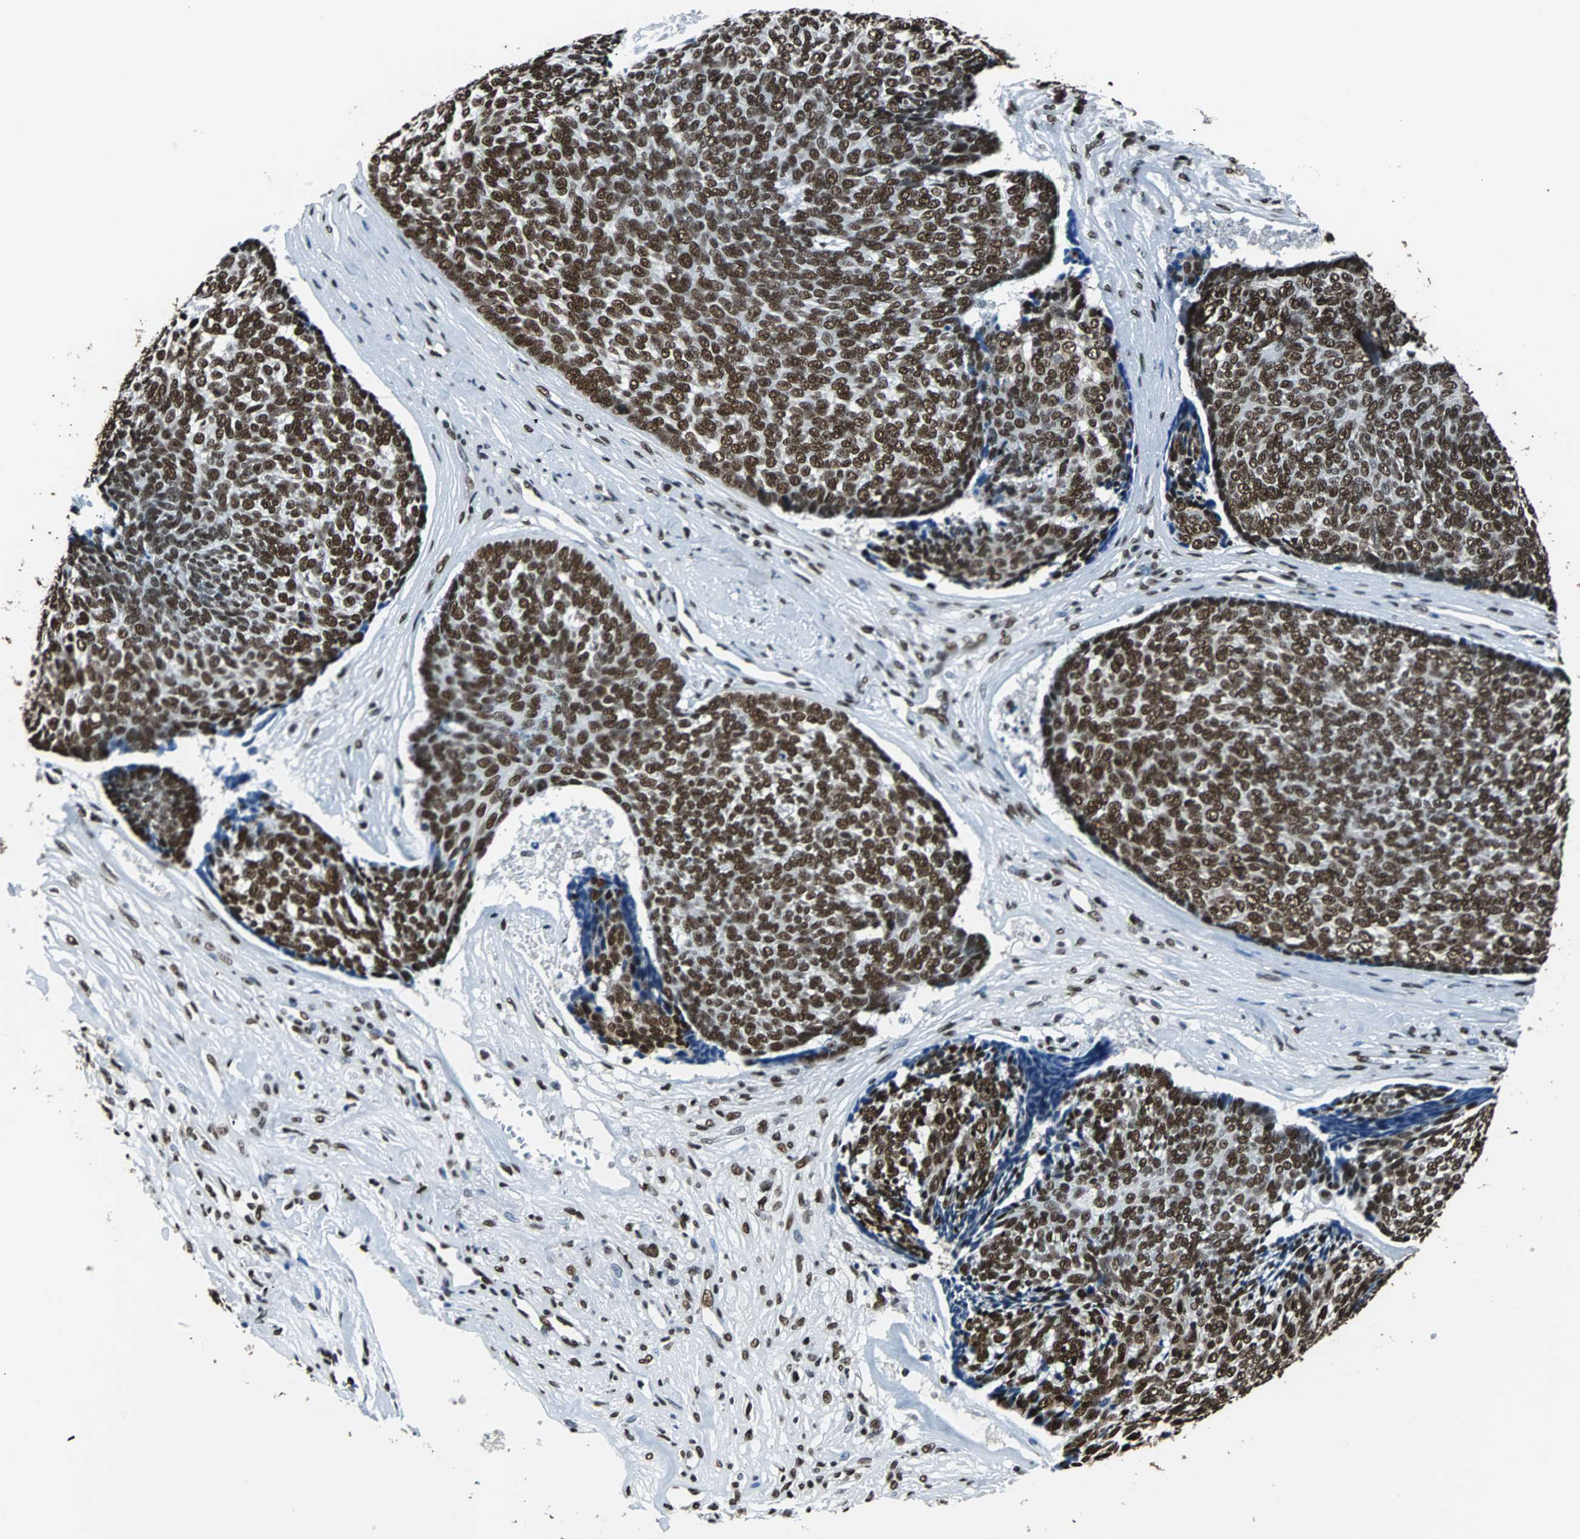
{"staining": {"intensity": "strong", "quantity": ">75%", "location": "nuclear"}, "tissue": "skin cancer", "cell_type": "Tumor cells", "image_type": "cancer", "snomed": [{"axis": "morphology", "description": "Basal cell carcinoma"}, {"axis": "topography", "description": "Skin"}], "caption": "This is an image of immunohistochemistry staining of basal cell carcinoma (skin), which shows strong expression in the nuclear of tumor cells.", "gene": "FUBP1", "patient": {"sex": "male", "age": 84}}